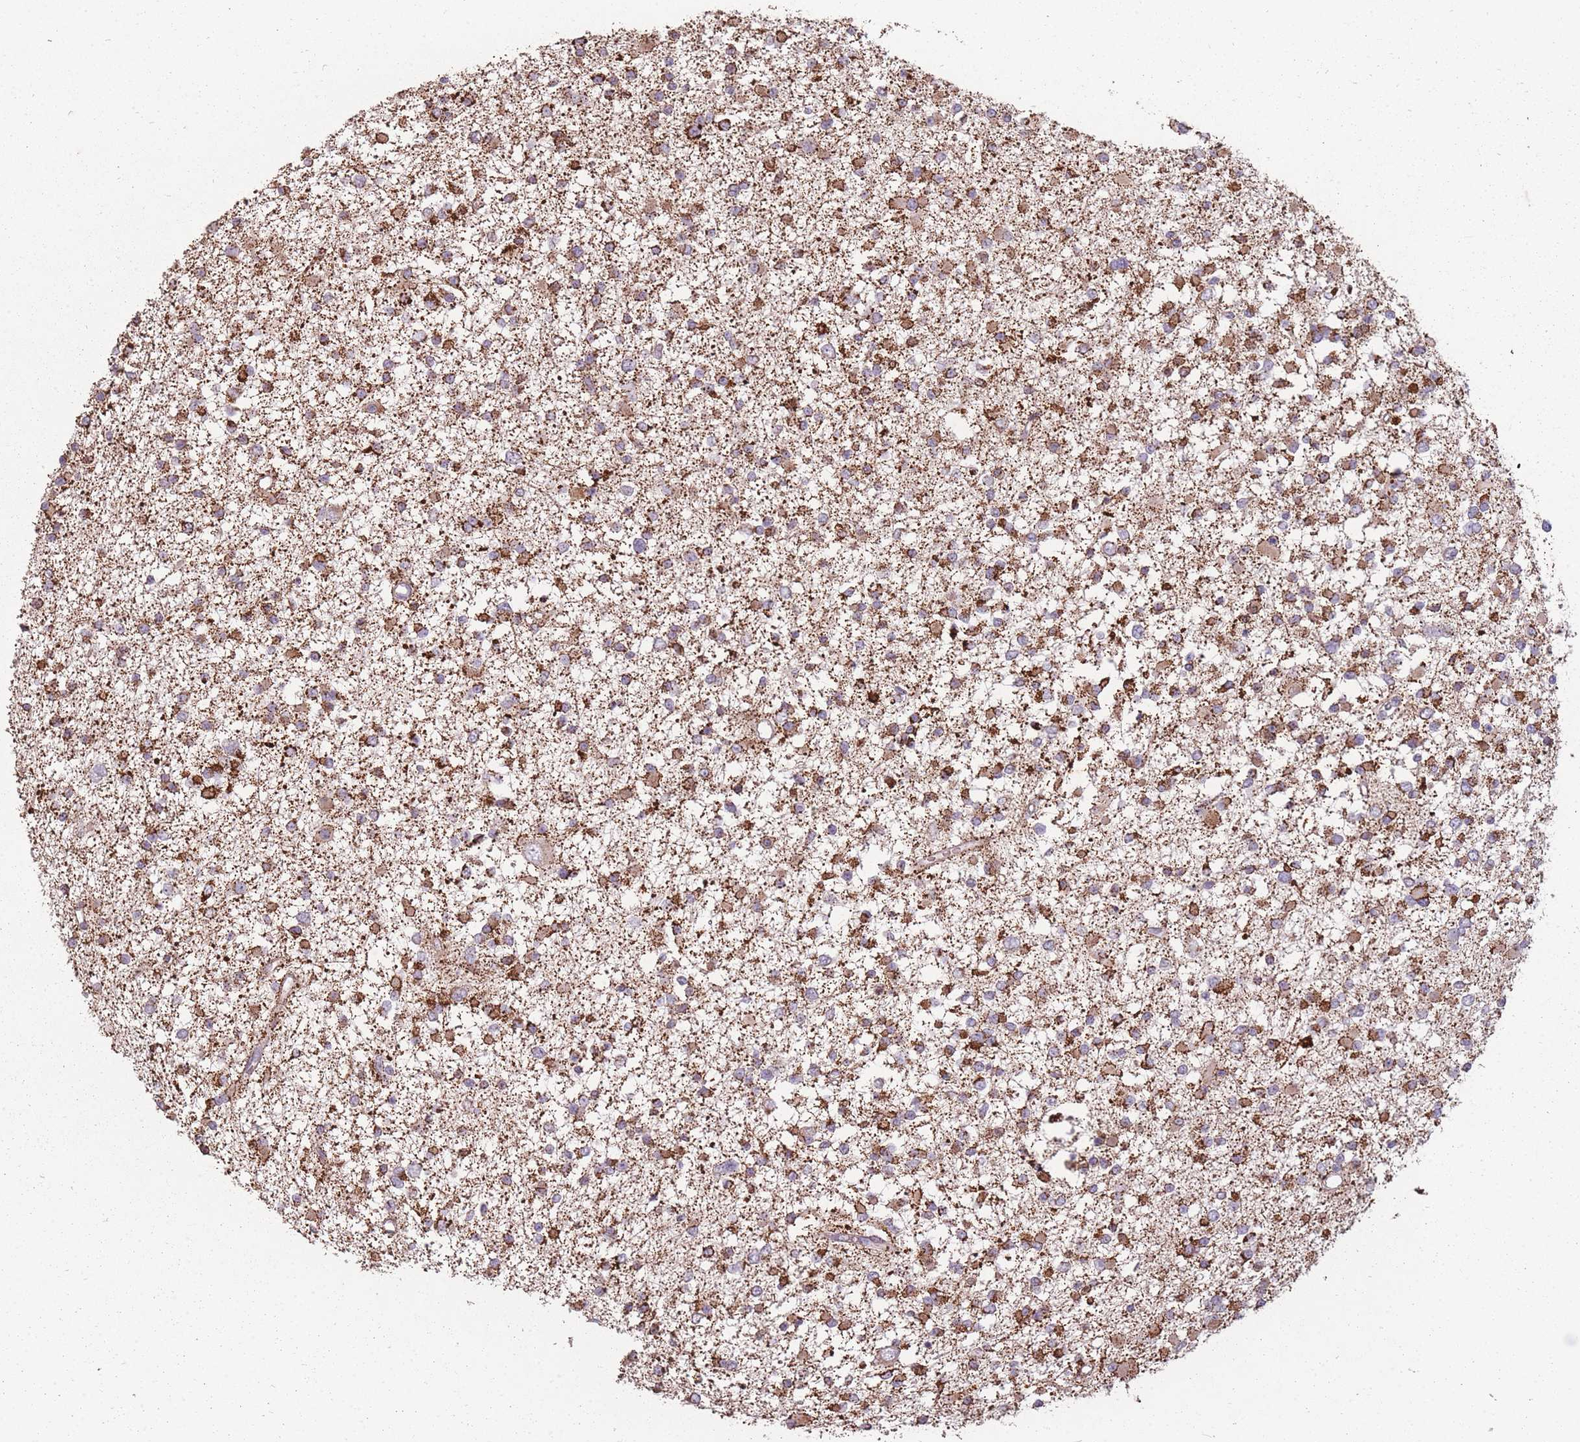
{"staining": {"intensity": "strong", "quantity": ">75%", "location": "cytoplasmic/membranous"}, "tissue": "glioma", "cell_type": "Tumor cells", "image_type": "cancer", "snomed": [{"axis": "morphology", "description": "Glioma, malignant, Low grade"}, {"axis": "topography", "description": "Brain"}], "caption": "About >75% of tumor cells in glioma display strong cytoplasmic/membranous protein staining as visualized by brown immunohistochemical staining.", "gene": "CNOT8", "patient": {"sex": "female", "age": 22}}